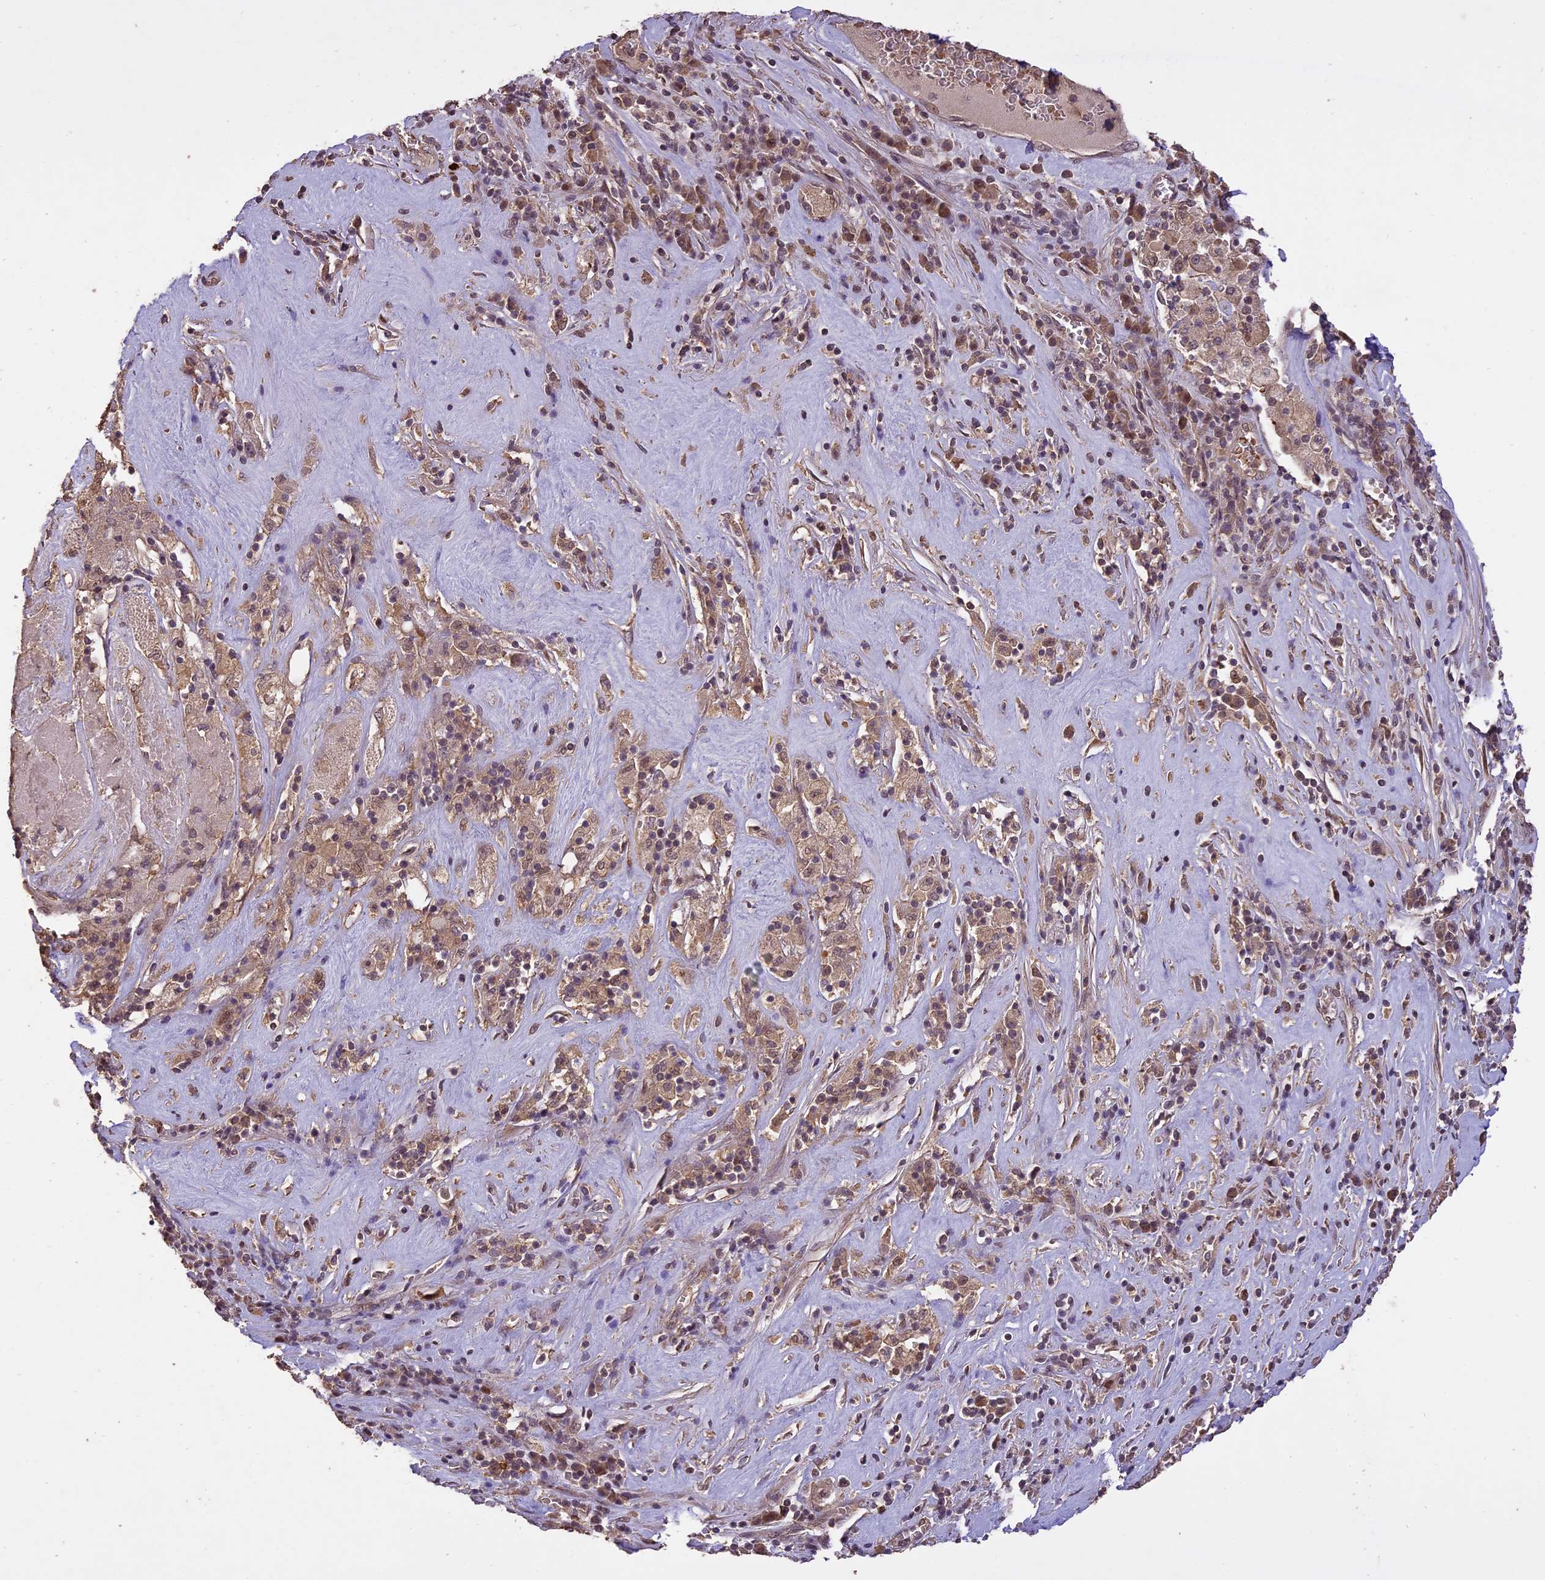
{"staining": {"intensity": "moderate", "quantity": ">75%", "location": "cytoplasmic/membranous"}, "tissue": "pancreatic cancer", "cell_type": "Tumor cells", "image_type": "cancer", "snomed": [{"axis": "morphology", "description": "Adenocarcinoma, NOS"}, {"axis": "topography", "description": "Pancreas"}], "caption": "Pancreatic cancer stained with a brown dye demonstrates moderate cytoplasmic/membranous positive expression in about >75% of tumor cells.", "gene": "TIGD7", "patient": {"sex": "male", "age": 63}}